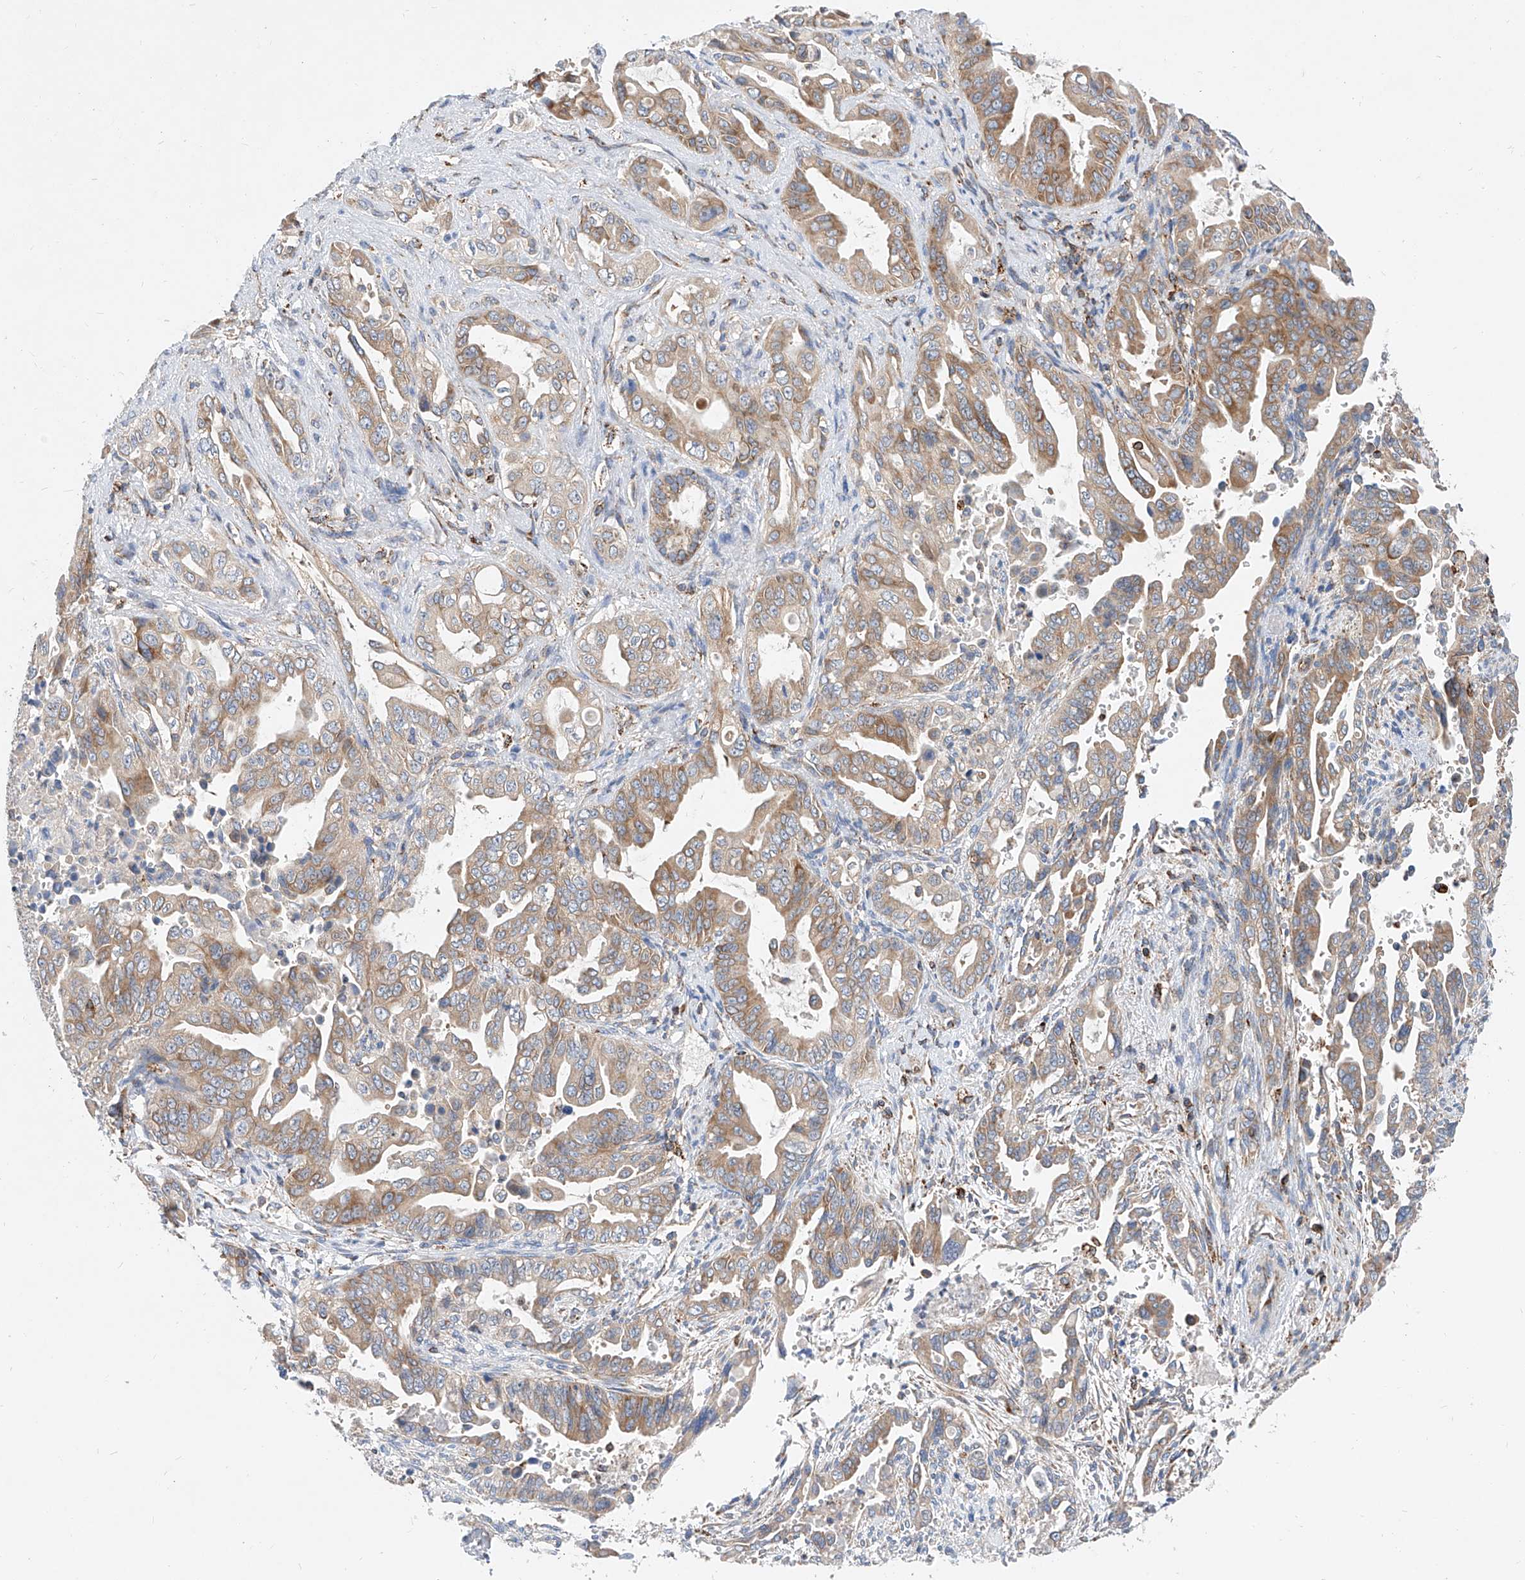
{"staining": {"intensity": "moderate", "quantity": "25%-75%", "location": "cytoplasmic/membranous"}, "tissue": "pancreatic cancer", "cell_type": "Tumor cells", "image_type": "cancer", "snomed": [{"axis": "morphology", "description": "Adenocarcinoma, NOS"}, {"axis": "topography", "description": "Pancreas"}], "caption": "Immunohistochemistry (DAB) staining of human pancreatic cancer demonstrates moderate cytoplasmic/membranous protein positivity in about 25%-75% of tumor cells.", "gene": "CPNE5", "patient": {"sex": "male", "age": 70}}